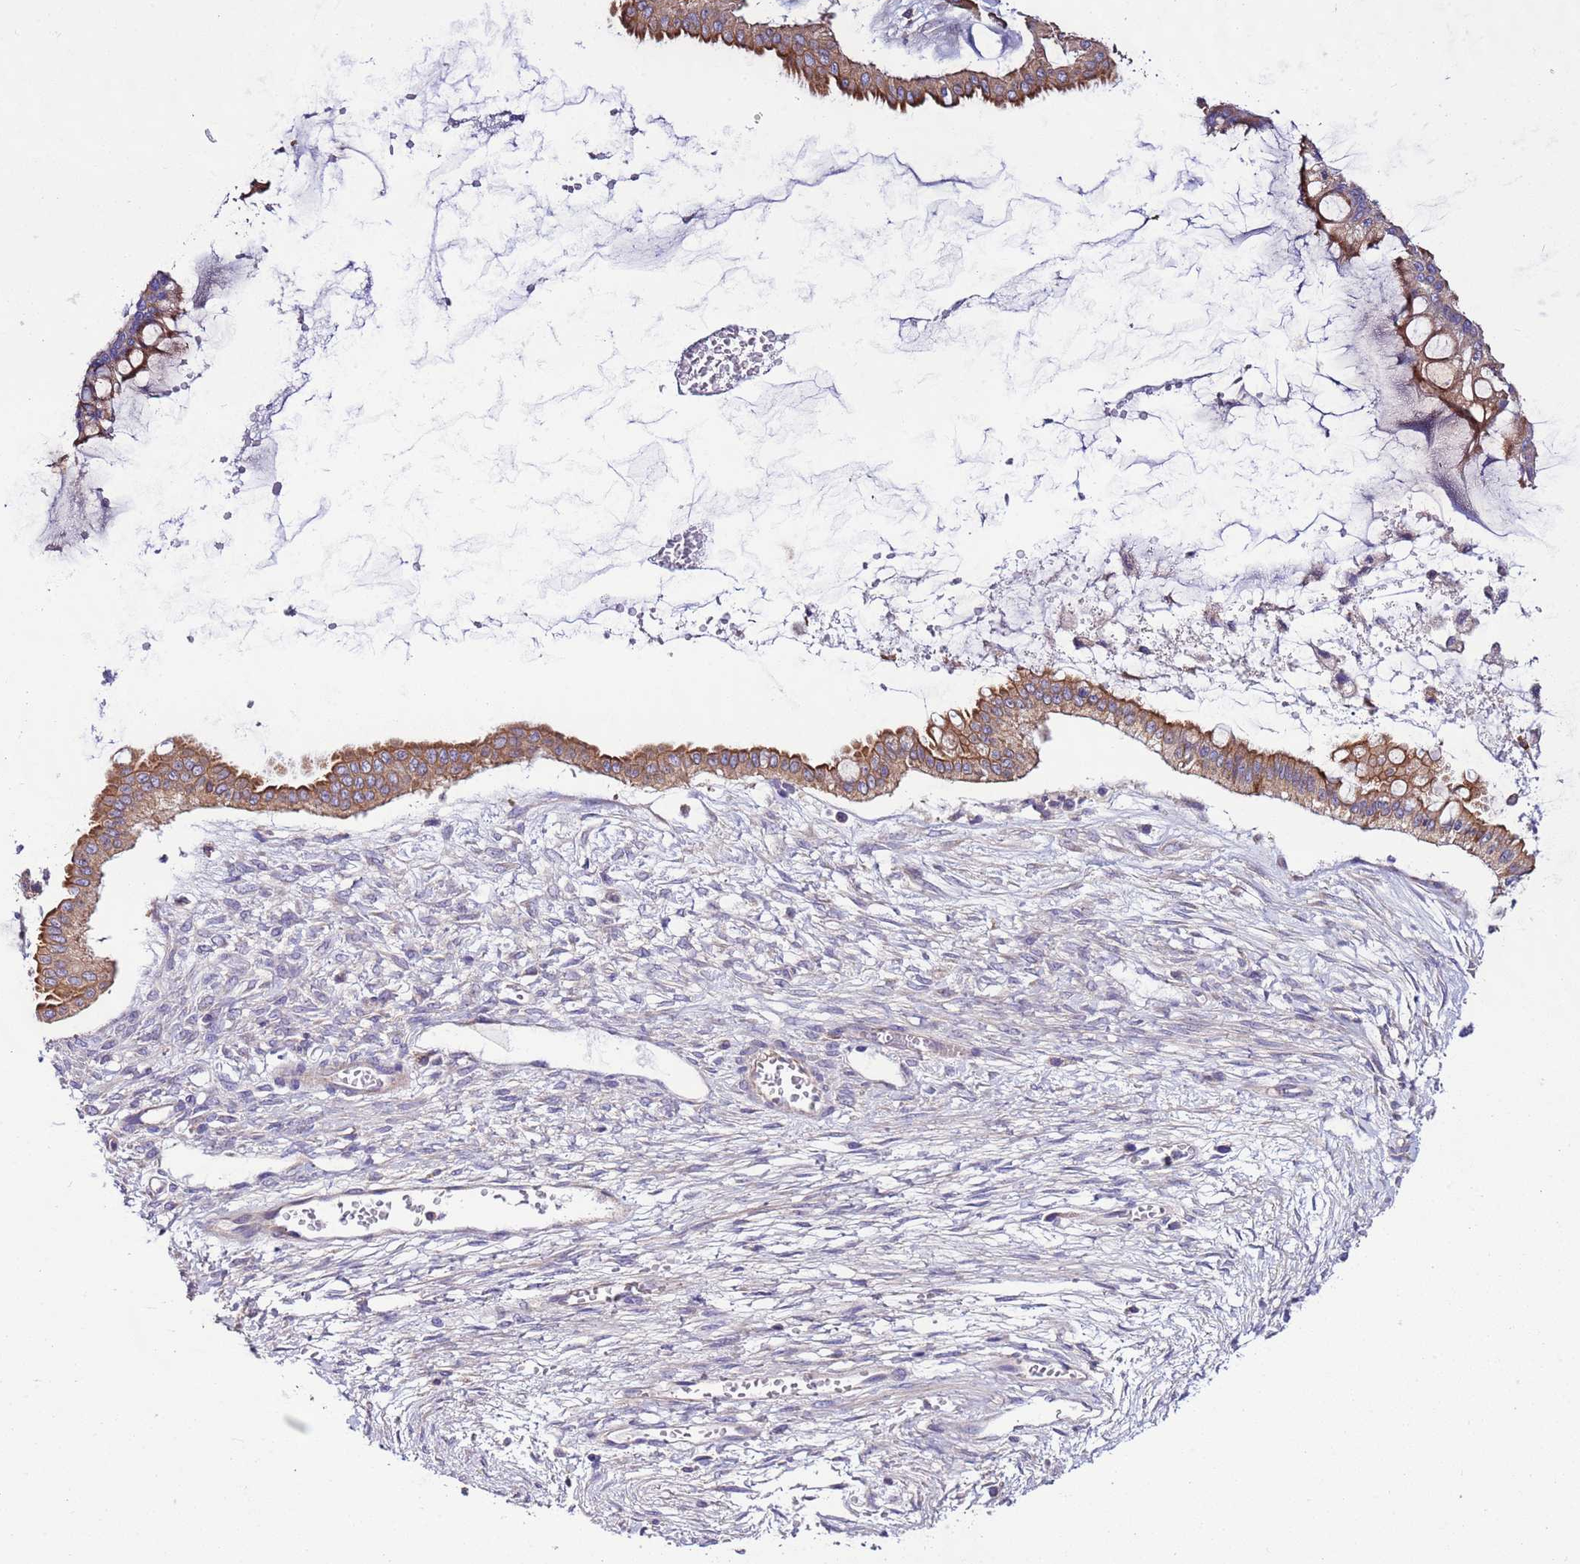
{"staining": {"intensity": "moderate", "quantity": ">75%", "location": "cytoplasmic/membranous"}, "tissue": "ovarian cancer", "cell_type": "Tumor cells", "image_type": "cancer", "snomed": [{"axis": "morphology", "description": "Cystadenocarcinoma, mucinous, NOS"}, {"axis": "topography", "description": "Ovary"}], "caption": "Ovarian cancer (mucinous cystadenocarcinoma) stained with DAB IHC exhibits medium levels of moderate cytoplasmic/membranous positivity in about >75% of tumor cells.", "gene": "SPCS1", "patient": {"sex": "female", "age": 73}}